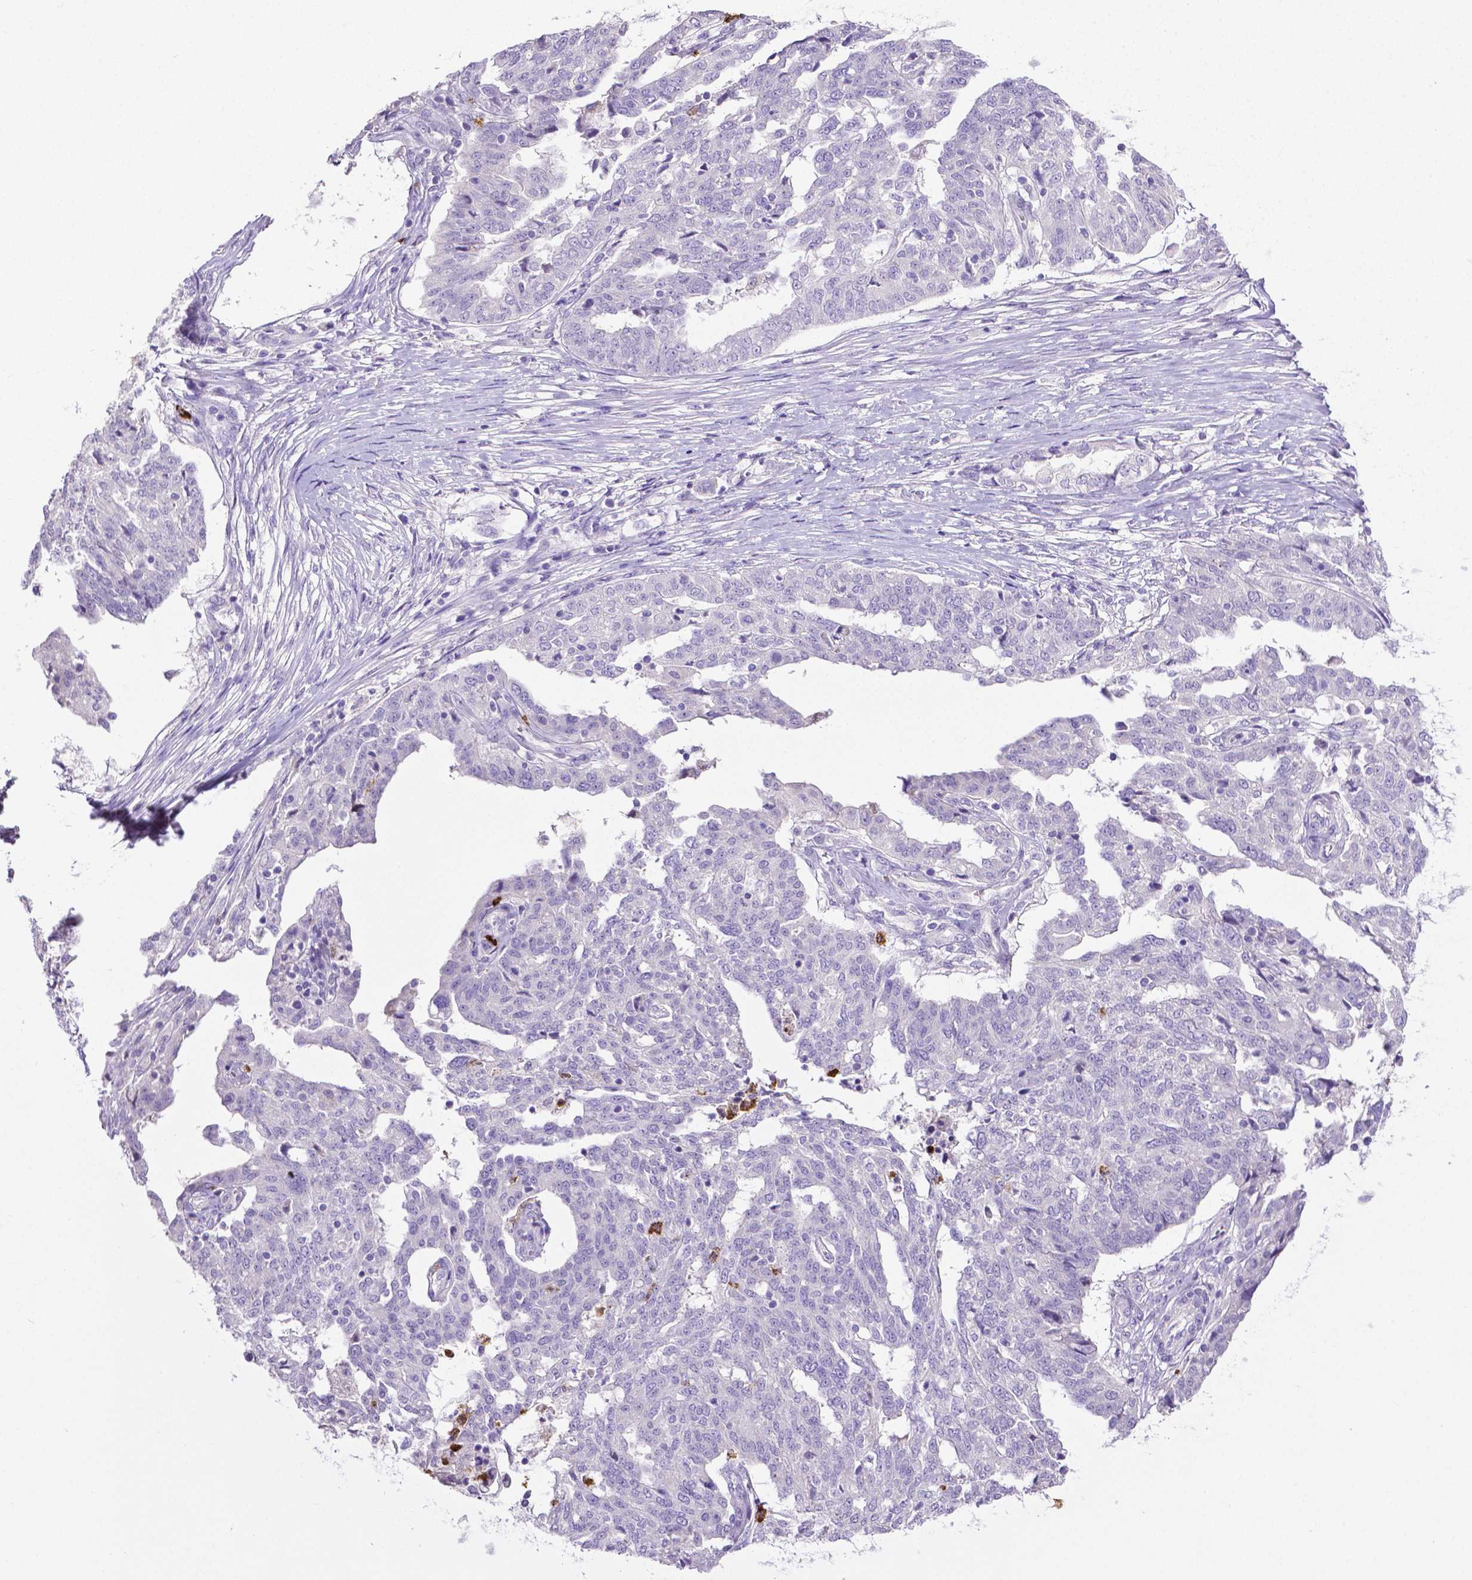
{"staining": {"intensity": "negative", "quantity": "none", "location": "none"}, "tissue": "ovarian cancer", "cell_type": "Tumor cells", "image_type": "cancer", "snomed": [{"axis": "morphology", "description": "Cystadenocarcinoma, serous, NOS"}, {"axis": "topography", "description": "Ovary"}], "caption": "IHC photomicrograph of serous cystadenocarcinoma (ovarian) stained for a protein (brown), which demonstrates no expression in tumor cells.", "gene": "MMP9", "patient": {"sex": "female", "age": 67}}